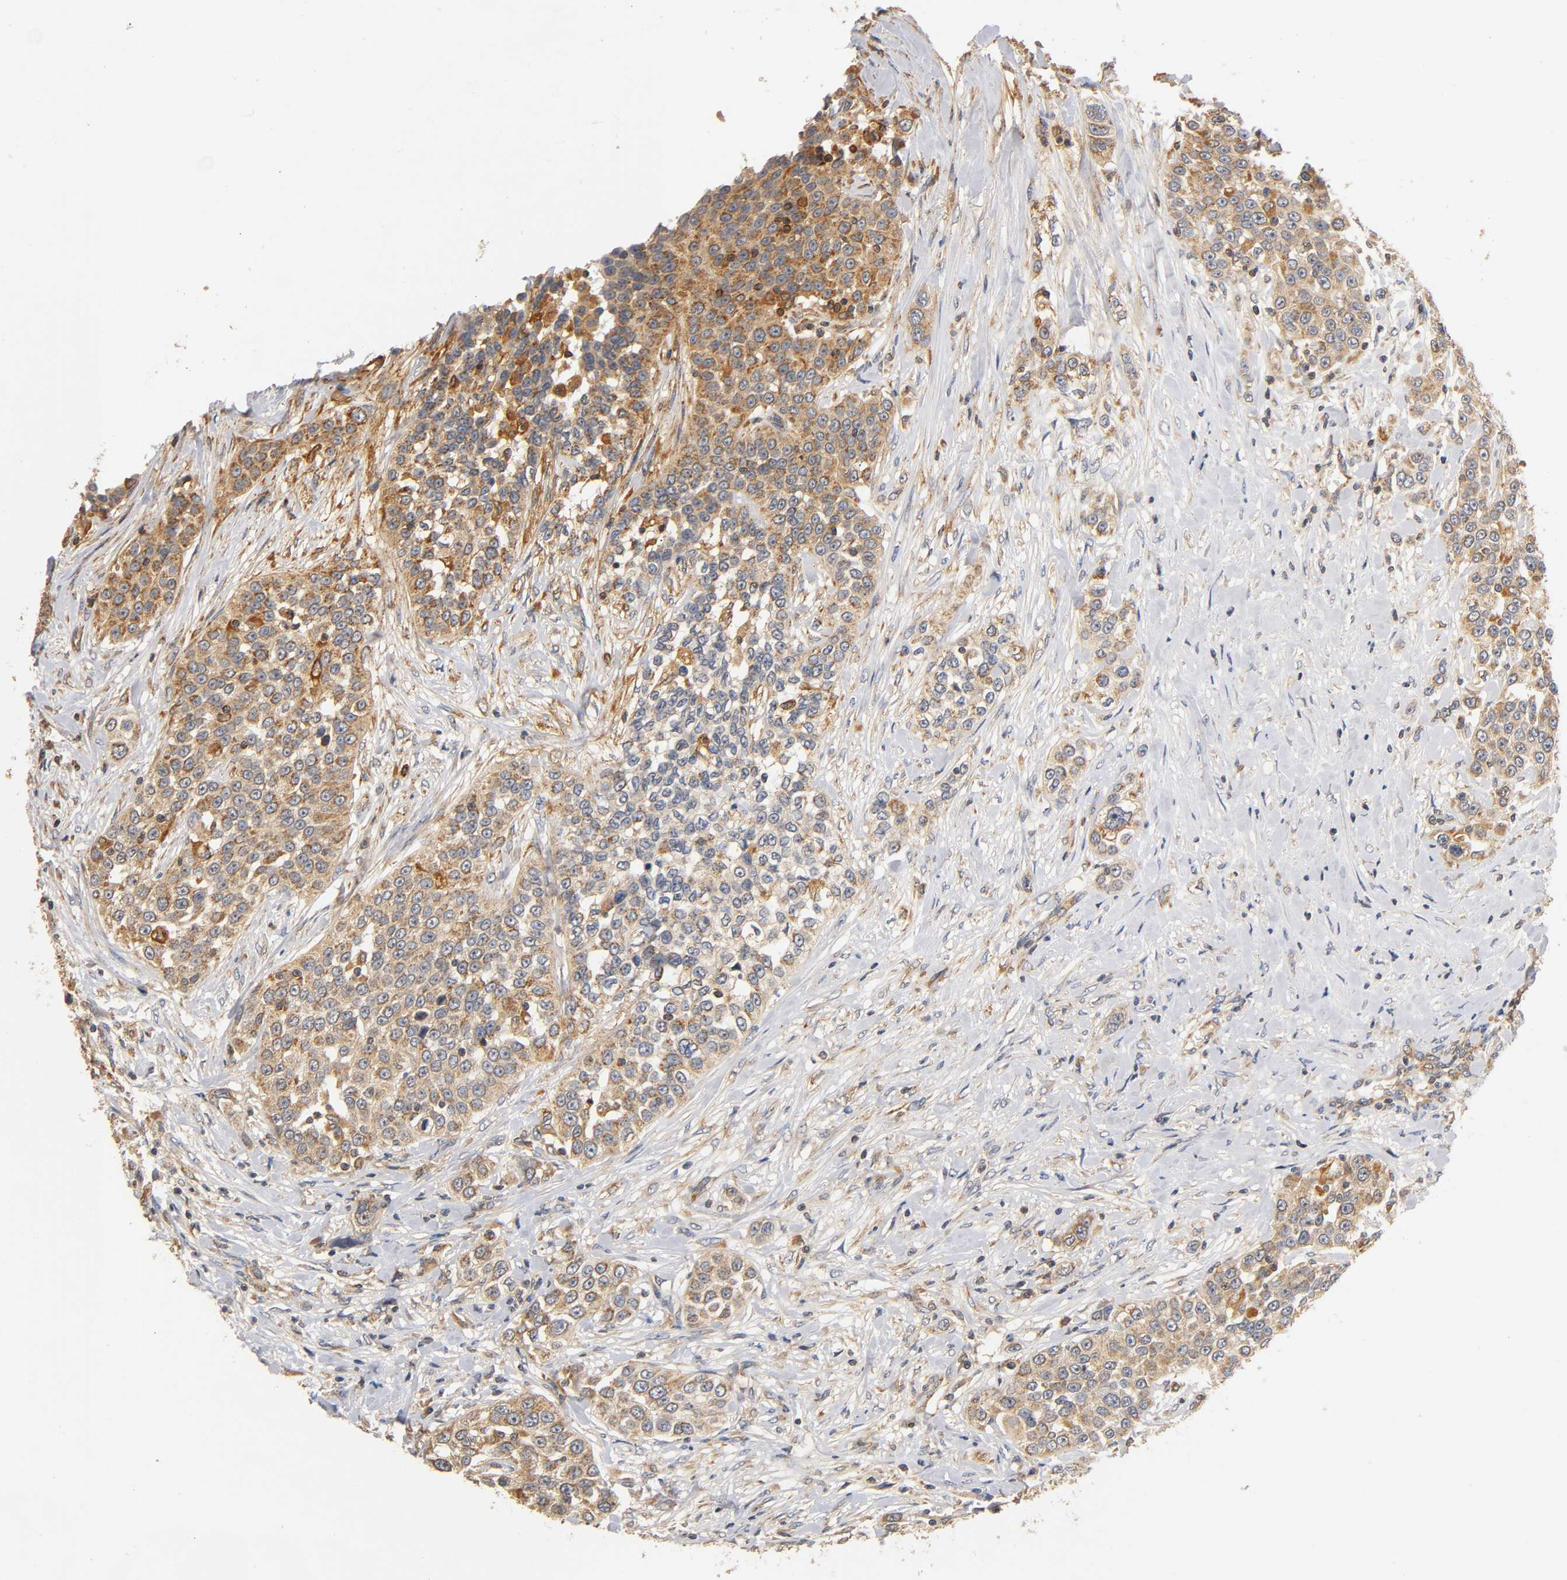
{"staining": {"intensity": "moderate", "quantity": ">75%", "location": "cytoplasmic/membranous"}, "tissue": "urothelial cancer", "cell_type": "Tumor cells", "image_type": "cancer", "snomed": [{"axis": "morphology", "description": "Urothelial carcinoma, High grade"}, {"axis": "topography", "description": "Urinary bladder"}], "caption": "DAB immunohistochemical staining of human high-grade urothelial carcinoma reveals moderate cytoplasmic/membranous protein expression in approximately >75% of tumor cells.", "gene": "SCAP", "patient": {"sex": "female", "age": 80}}